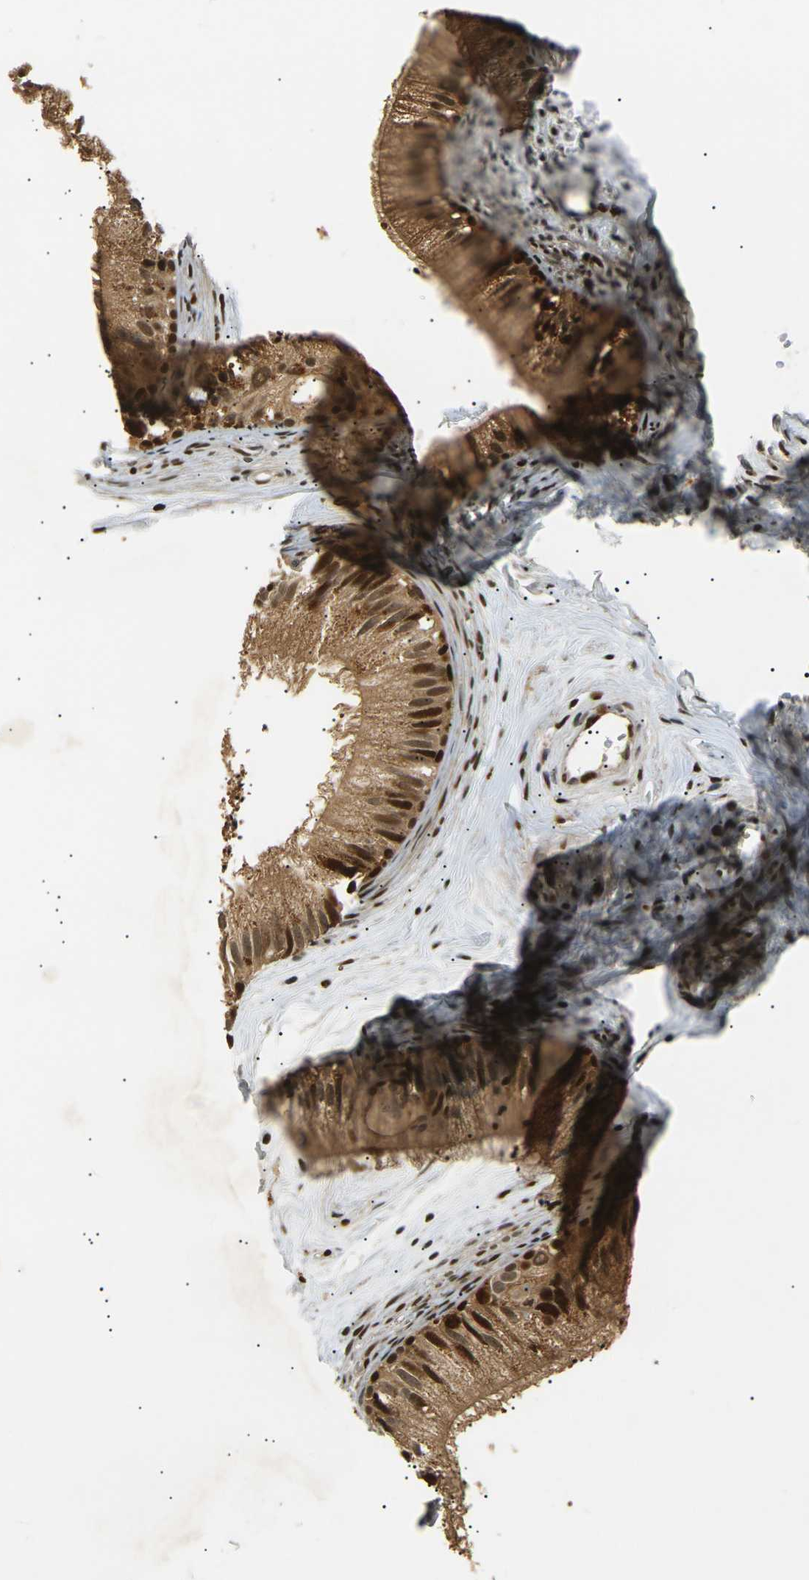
{"staining": {"intensity": "strong", "quantity": ">75%", "location": "cytoplasmic/membranous,nuclear"}, "tissue": "epididymis", "cell_type": "Glandular cells", "image_type": "normal", "snomed": [{"axis": "morphology", "description": "Normal tissue, NOS"}, {"axis": "topography", "description": "Epididymis"}], "caption": "Strong cytoplasmic/membranous,nuclear positivity is present in about >75% of glandular cells in benign epididymis.", "gene": "ACTL6A", "patient": {"sex": "male", "age": 56}}